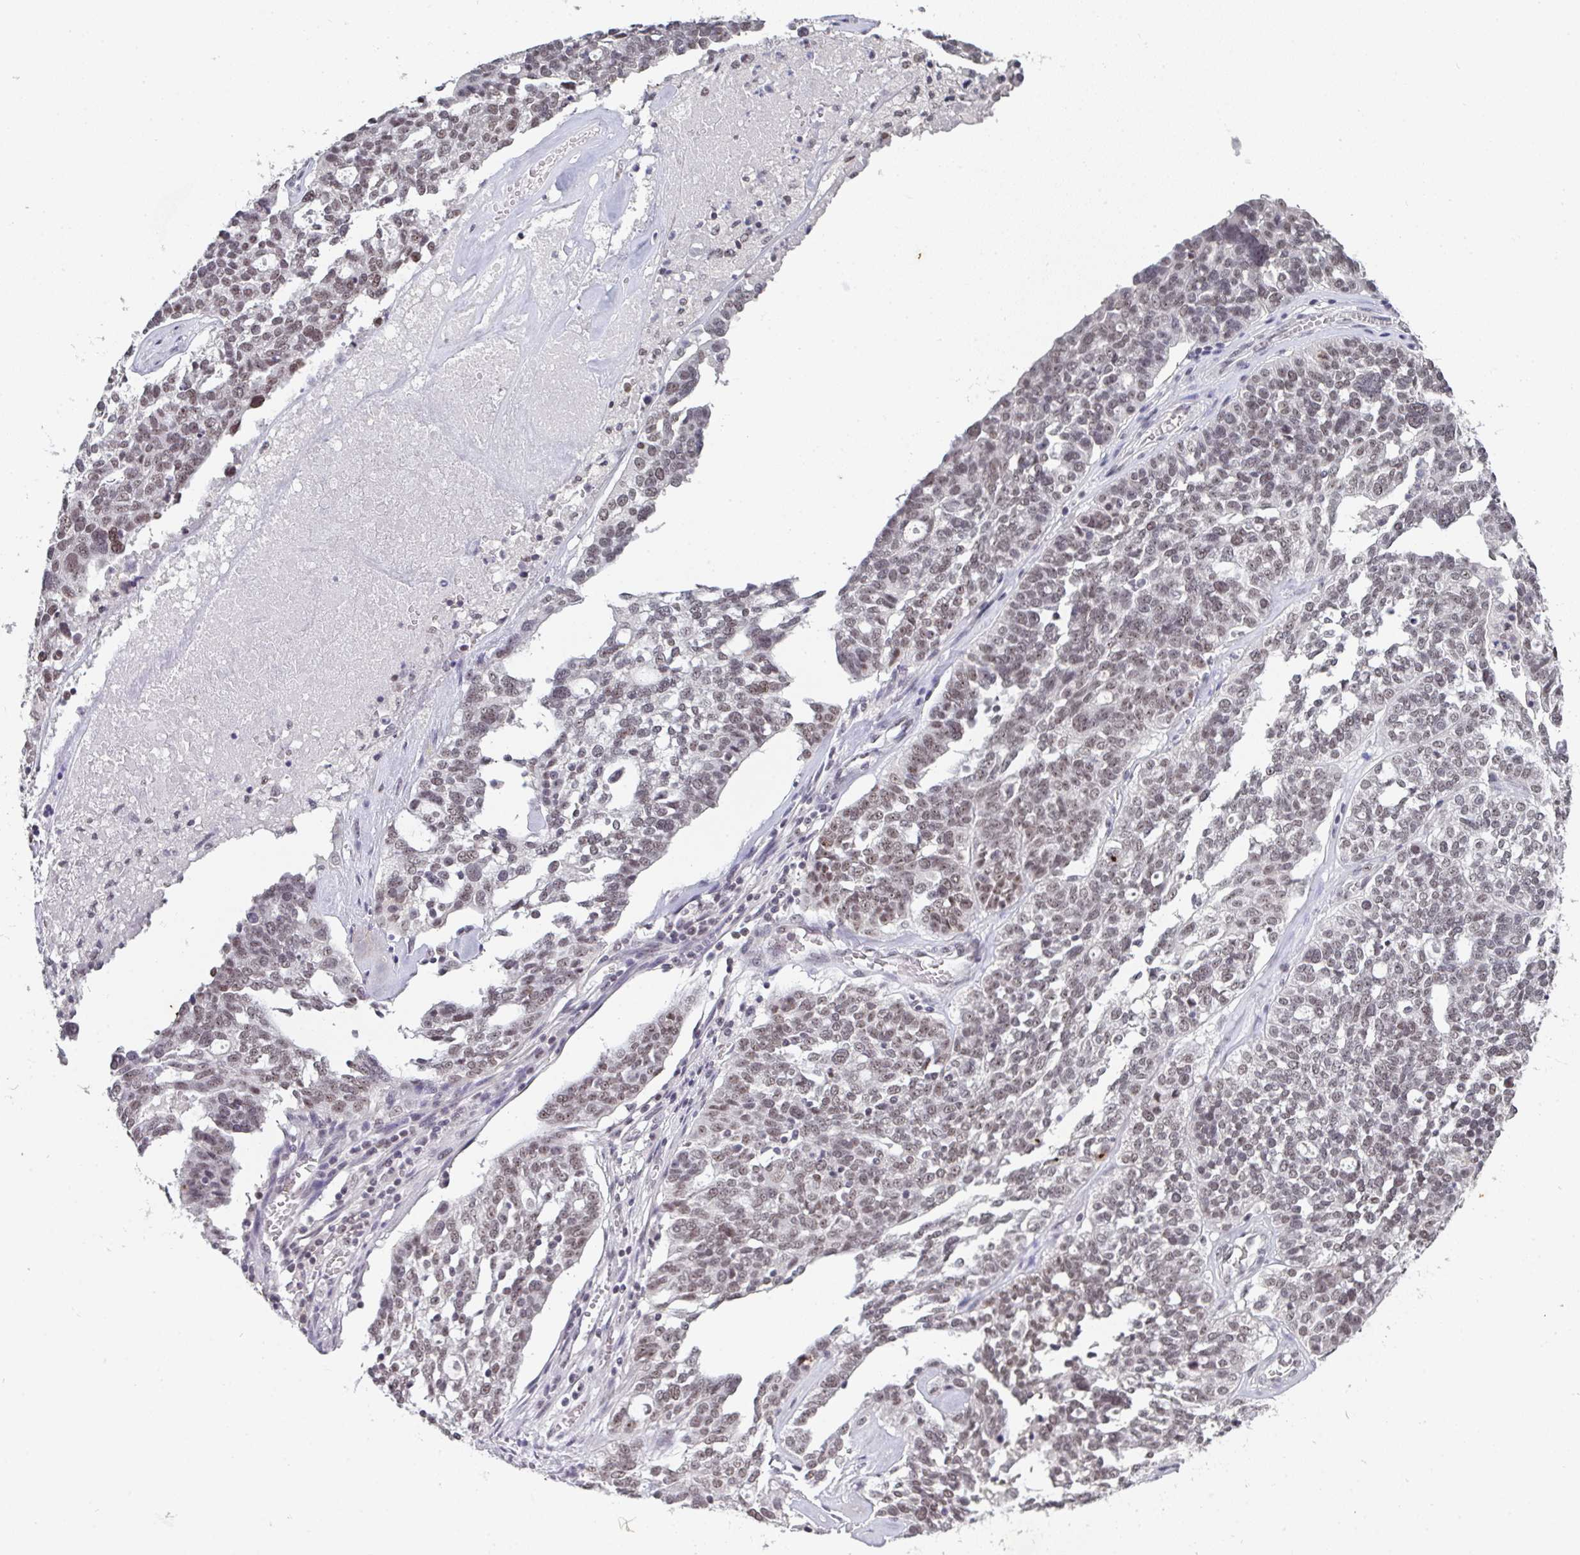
{"staining": {"intensity": "weak", "quantity": ">75%", "location": "nuclear"}, "tissue": "ovarian cancer", "cell_type": "Tumor cells", "image_type": "cancer", "snomed": [{"axis": "morphology", "description": "Cystadenocarcinoma, serous, NOS"}, {"axis": "topography", "description": "Ovary"}], "caption": "Human ovarian serous cystadenocarcinoma stained with a protein marker shows weak staining in tumor cells.", "gene": "DKC1", "patient": {"sex": "female", "age": 59}}